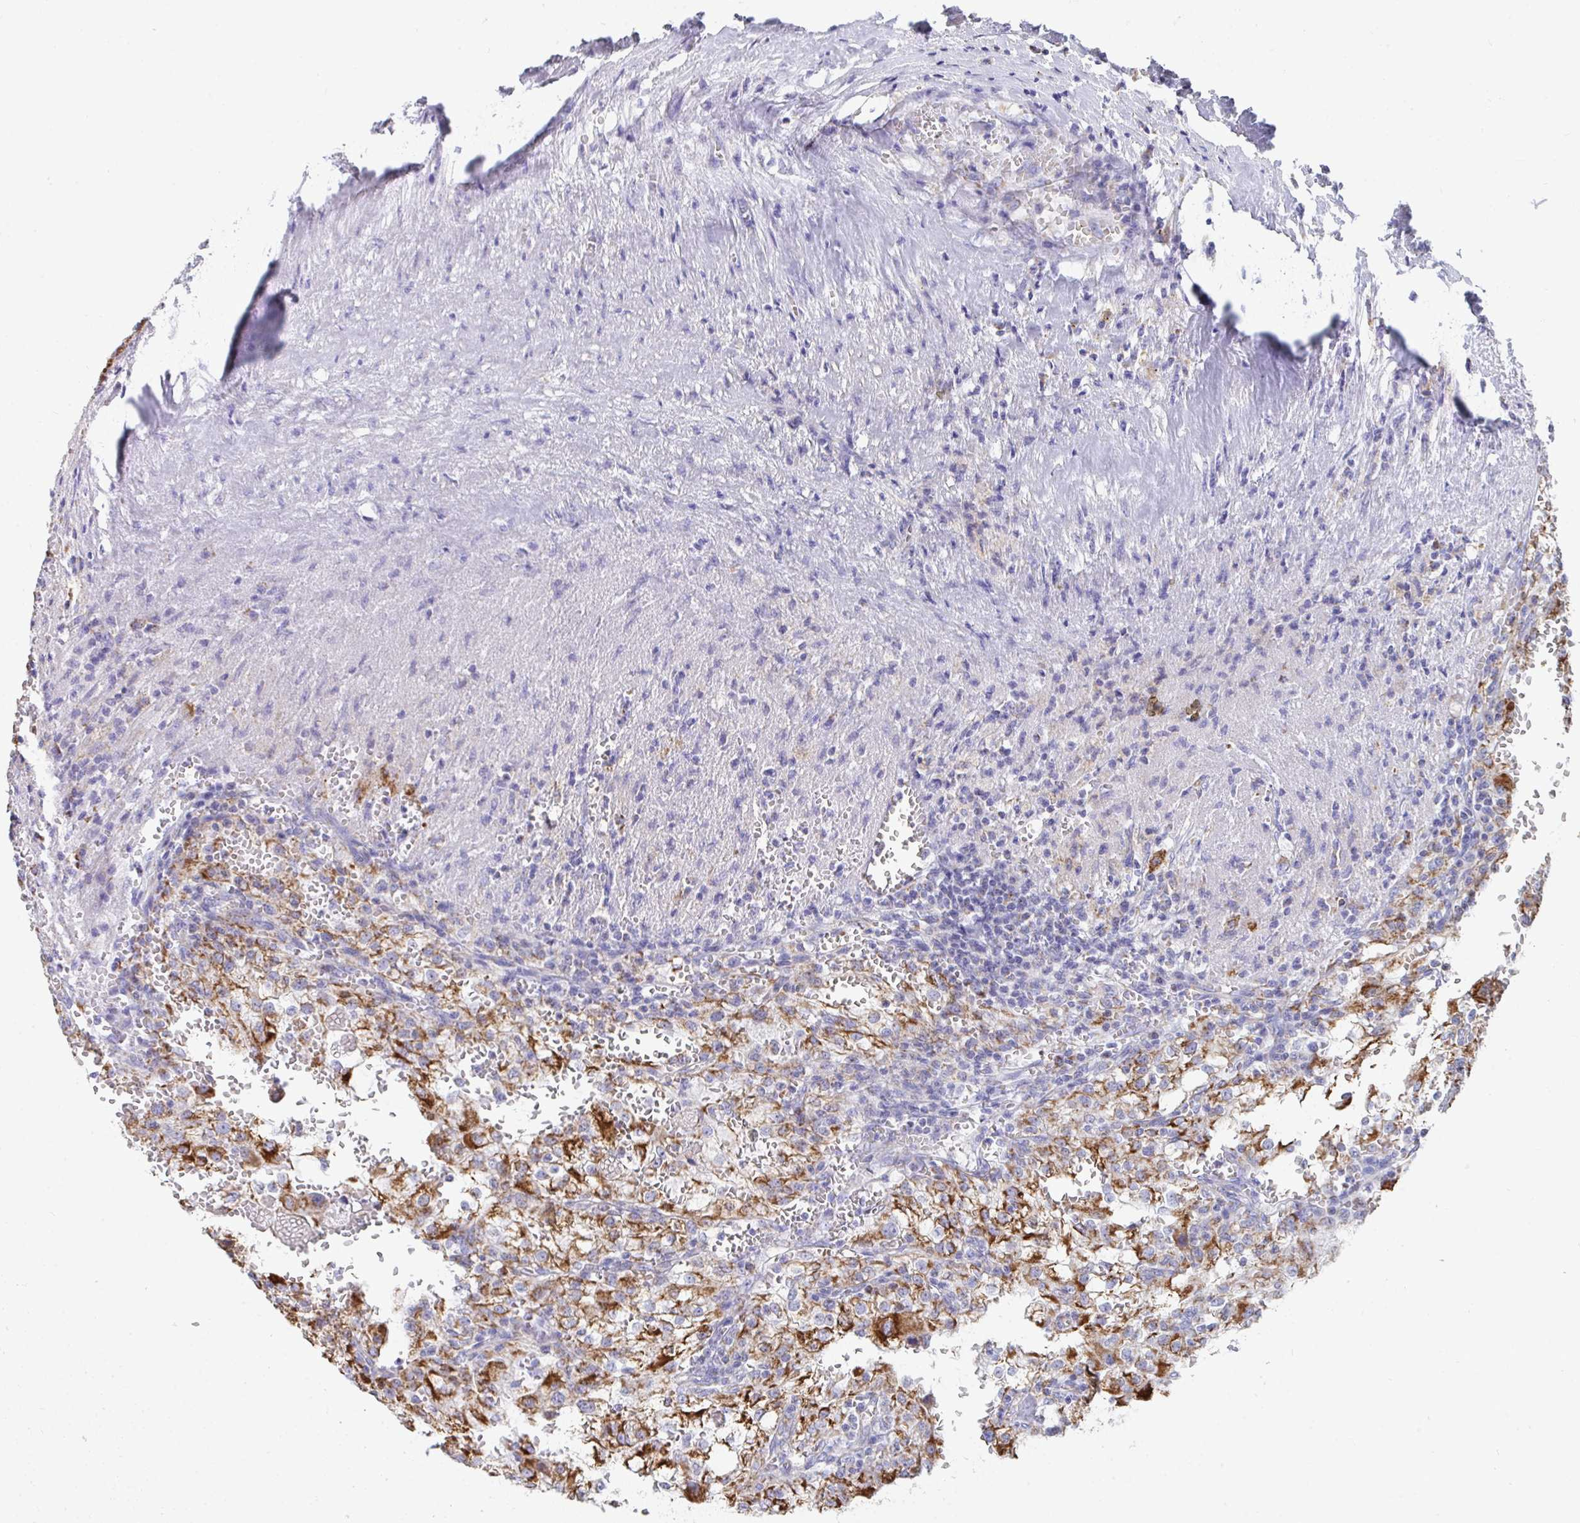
{"staining": {"intensity": "strong", "quantity": "25%-75%", "location": "cytoplasmic/membranous"}, "tissue": "renal cancer", "cell_type": "Tumor cells", "image_type": "cancer", "snomed": [{"axis": "morphology", "description": "Adenocarcinoma, NOS"}, {"axis": "topography", "description": "Kidney"}], "caption": "Protein expression analysis of adenocarcinoma (renal) shows strong cytoplasmic/membranous staining in about 25%-75% of tumor cells.", "gene": "AIFM1", "patient": {"sex": "female", "age": 74}}